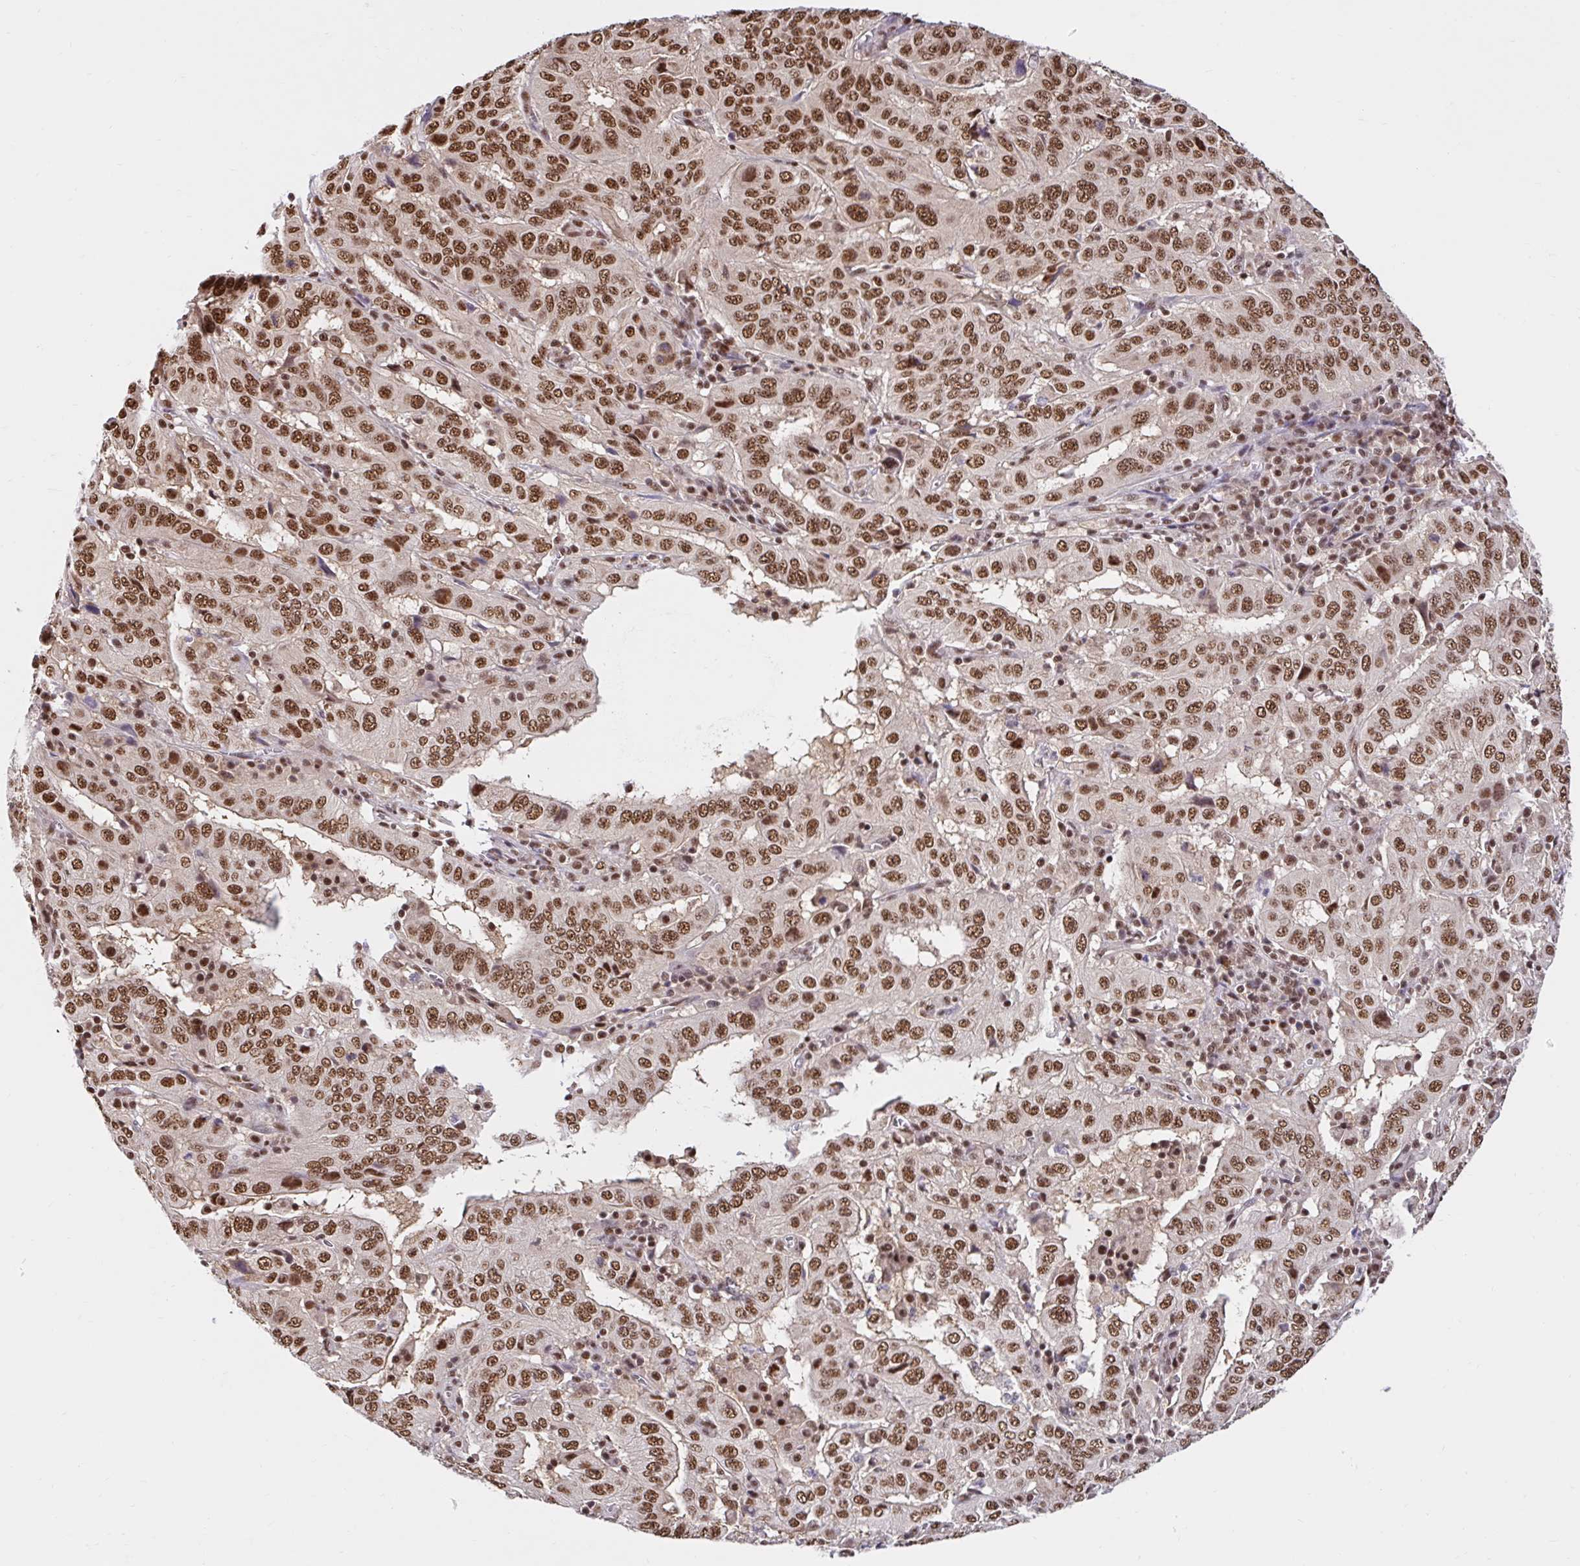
{"staining": {"intensity": "strong", "quantity": ">75%", "location": "nuclear"}, "tissue": "pancreatic cancer", "cell_type": "Tumor cells", "image_type": "cancer", "snomed": [{"axis": "morphology", "description": "Adenocarcinoma, NOS"}, {"axis": "topography", "description": "Pancreas"}], "caption": "Immunohistochemical staining of adenocarcinoma (pancreatic) exhibits strong nuclear protein positivity in about >75% of tumor cells.", "gene": "ABCA9", "patient": {"sex": "male", "age": 63}}